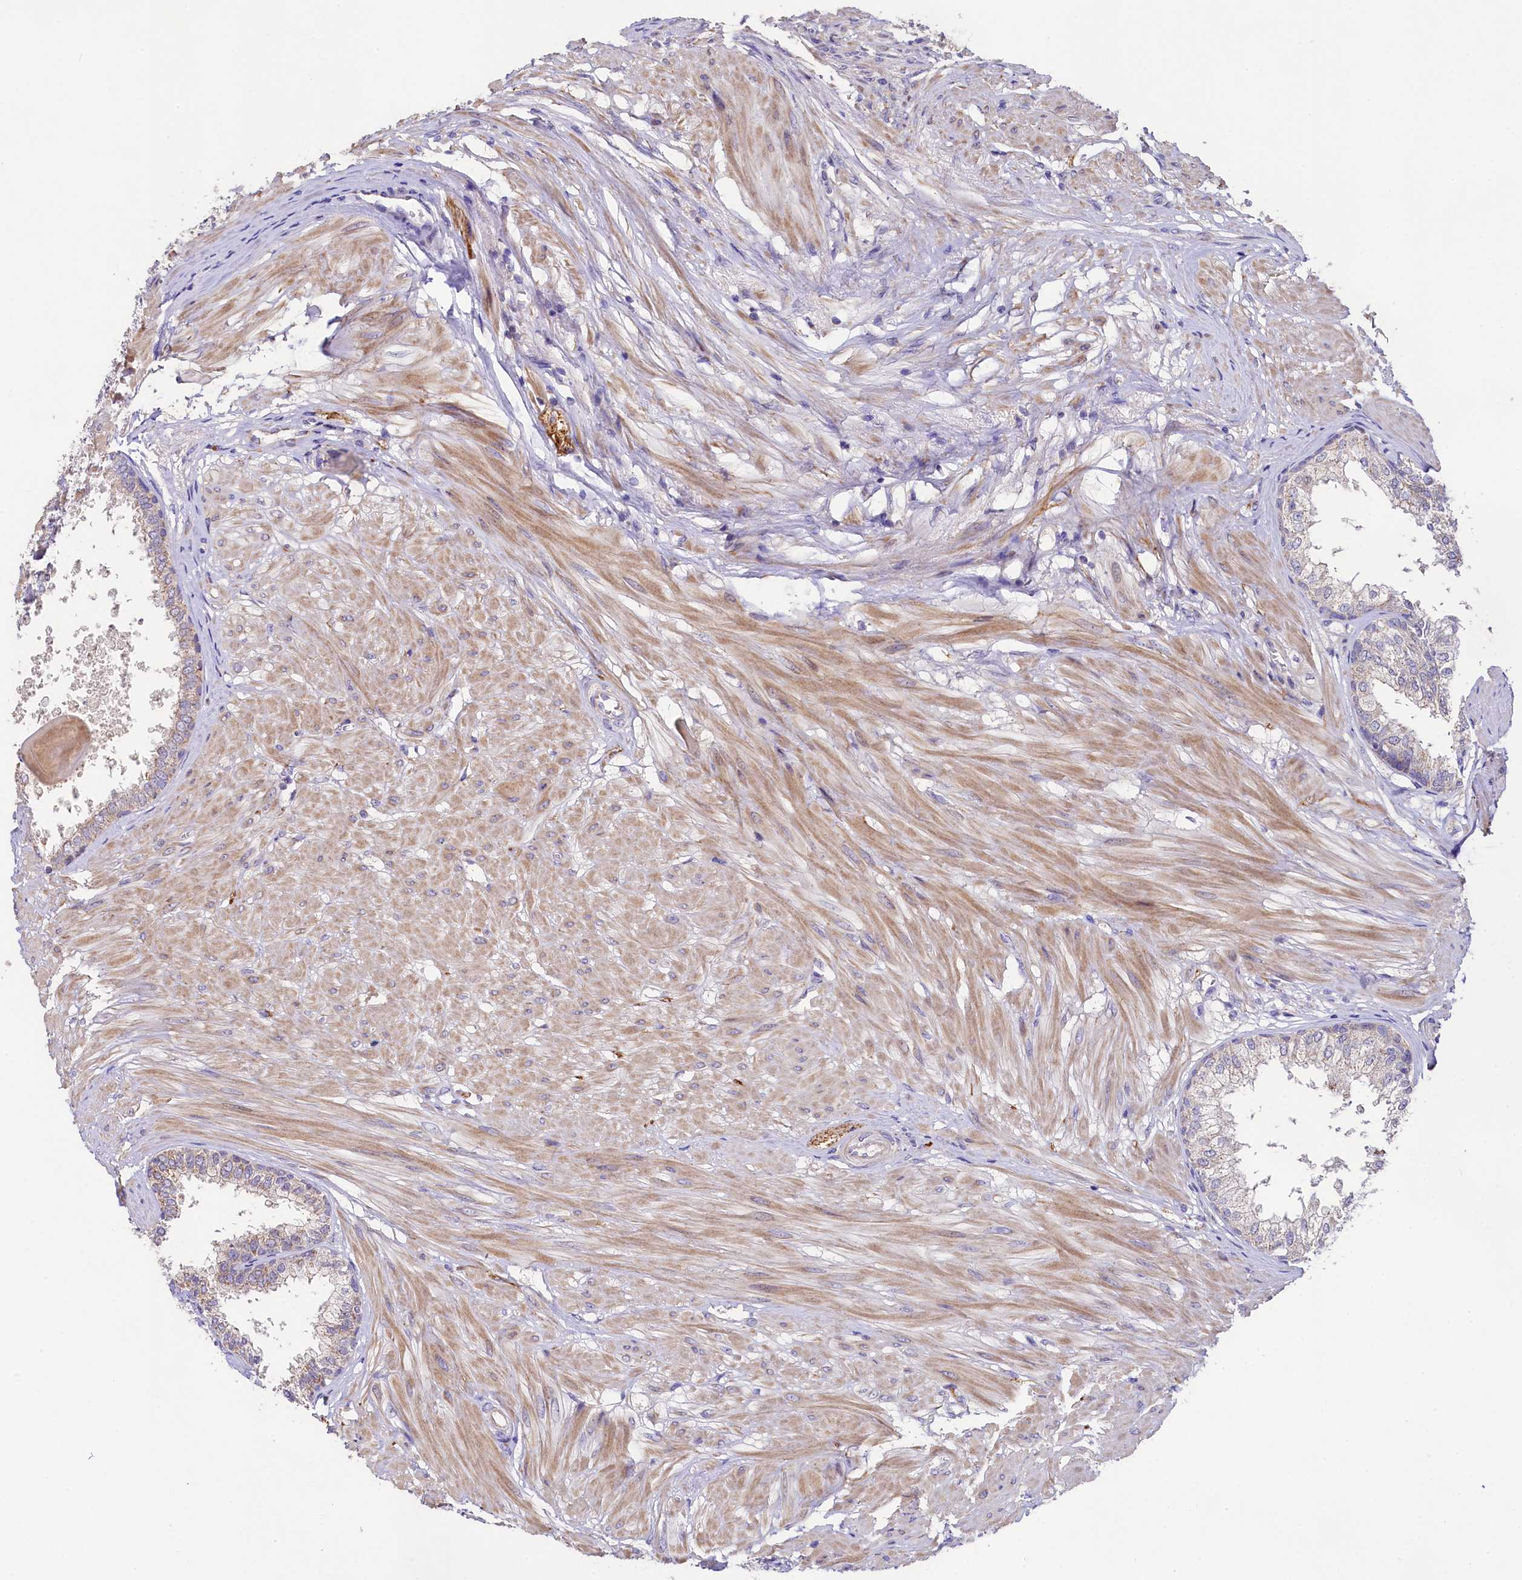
{"staining": {"intensity": "weak", "quantity": "25%-75%", "location": "cytoplasmic/membranous"}, "tissue": "prostate", "cell_type": "Glandular cells", "image_type": "normal", "snomed": [{"axis": "morphology", "description": "Normal tissue, NOS"}, {"axis": "topography", "description": "Prostate"}], "caption": "A histopathology image of human prostate stained for a protein shows weak cytoplasmic/membranous brown staining in glandular cells.", "gene": "FXYD6", "patient": {"sex": "male", "age": 48}}